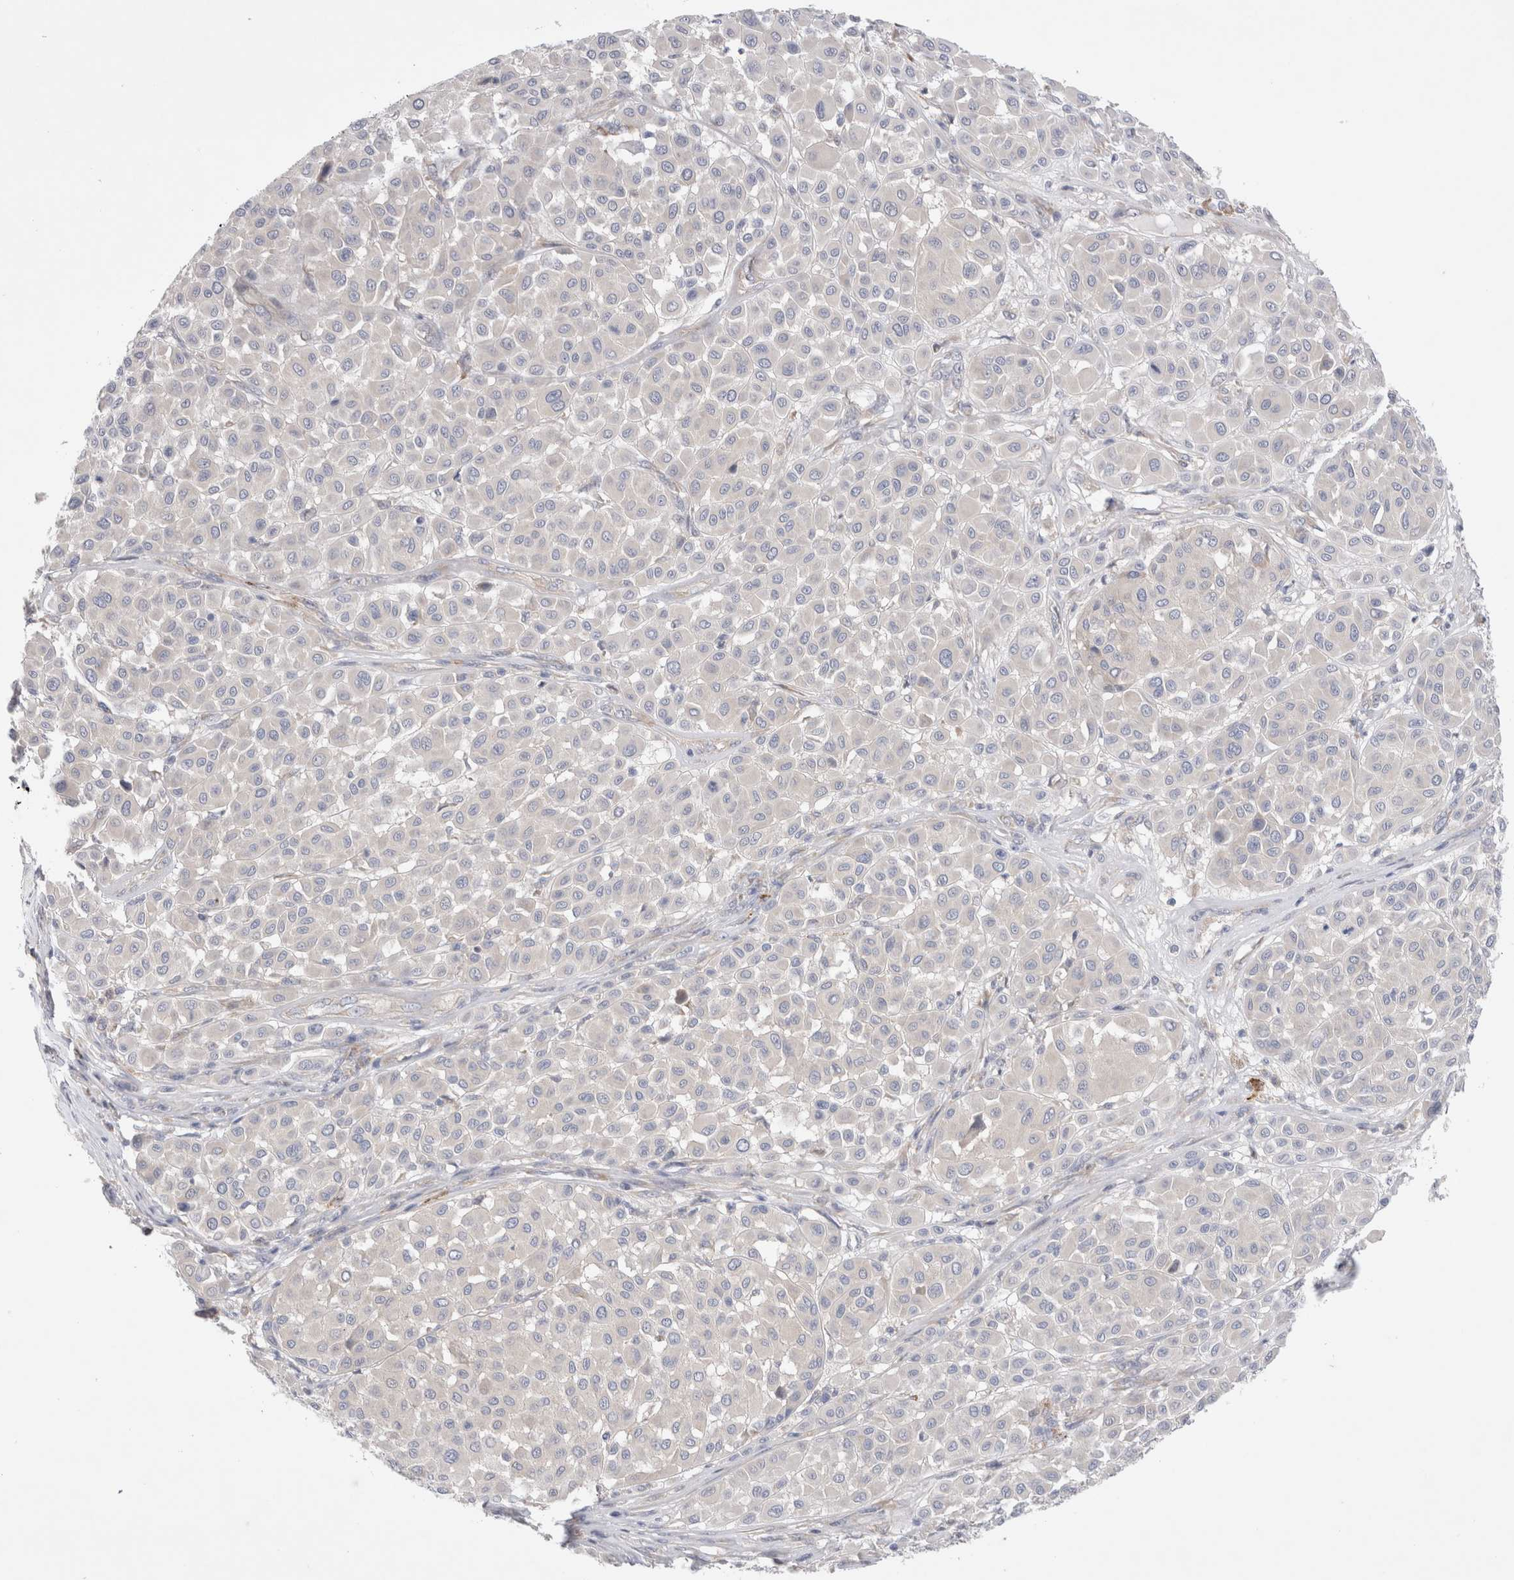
{"staining": {"intensity": "negative", "quantity": "none", "location": "none"}, "tissue": "melanoma", "cell_type": "Tumor cells", "image_type": "cancer", "snomed": [{"axis": "morphology", "description": "Malignant melanoma, Metastatic site"}, {"axis": "topography", "description": "Soft tissue"}], "caption": "Immunohistochemistry (IHC) of human melanoma shows no expression in tumor cells.", "gene": "RBM12B", "patient": {"sex": "male", "age": 41}}